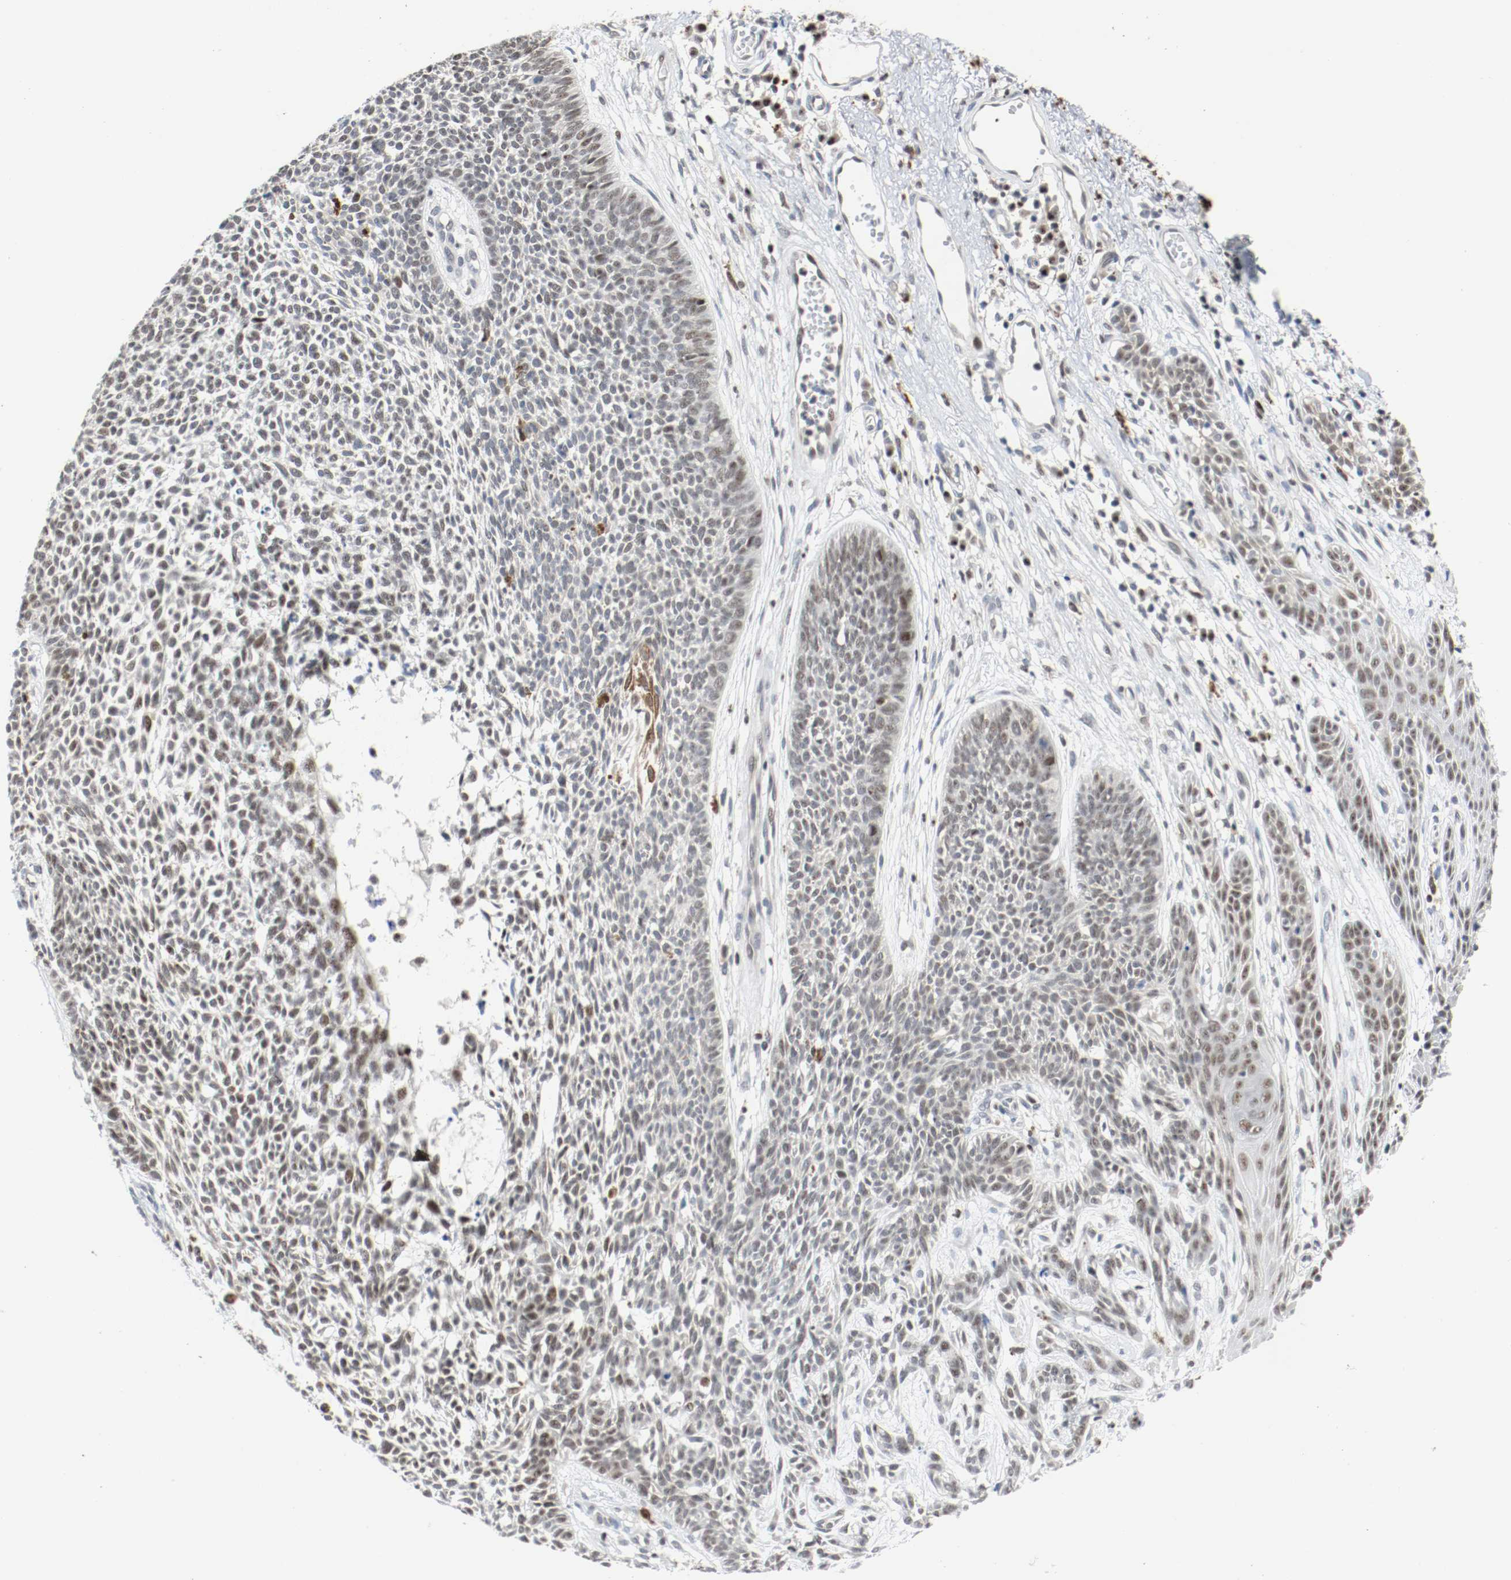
{"staining": {"intensity": "weak", "quantity": "25%-75%", "location": "nuclear"}, "tissue": "skin cancer", "cell_type": "Tumor cells", "image_type": "cancer", "snomed": [{"axis": "morphology", "description": "Basal cell carcinoma"}, {"axis": "topography", "description": "Skin"}], "caption": "Immunohistochemistry (IHC) of human basal cell carcinoma (skin) exhibits low levels of weak nuclear staining in about 25%-75% of tumor cells. (DAB (3,3'-diaminobenzidine) IHC, brown staining for protein, blue staining for nuclei).", "gene": "ASH1L", "patient": {"sex": "female", "age": 84}}